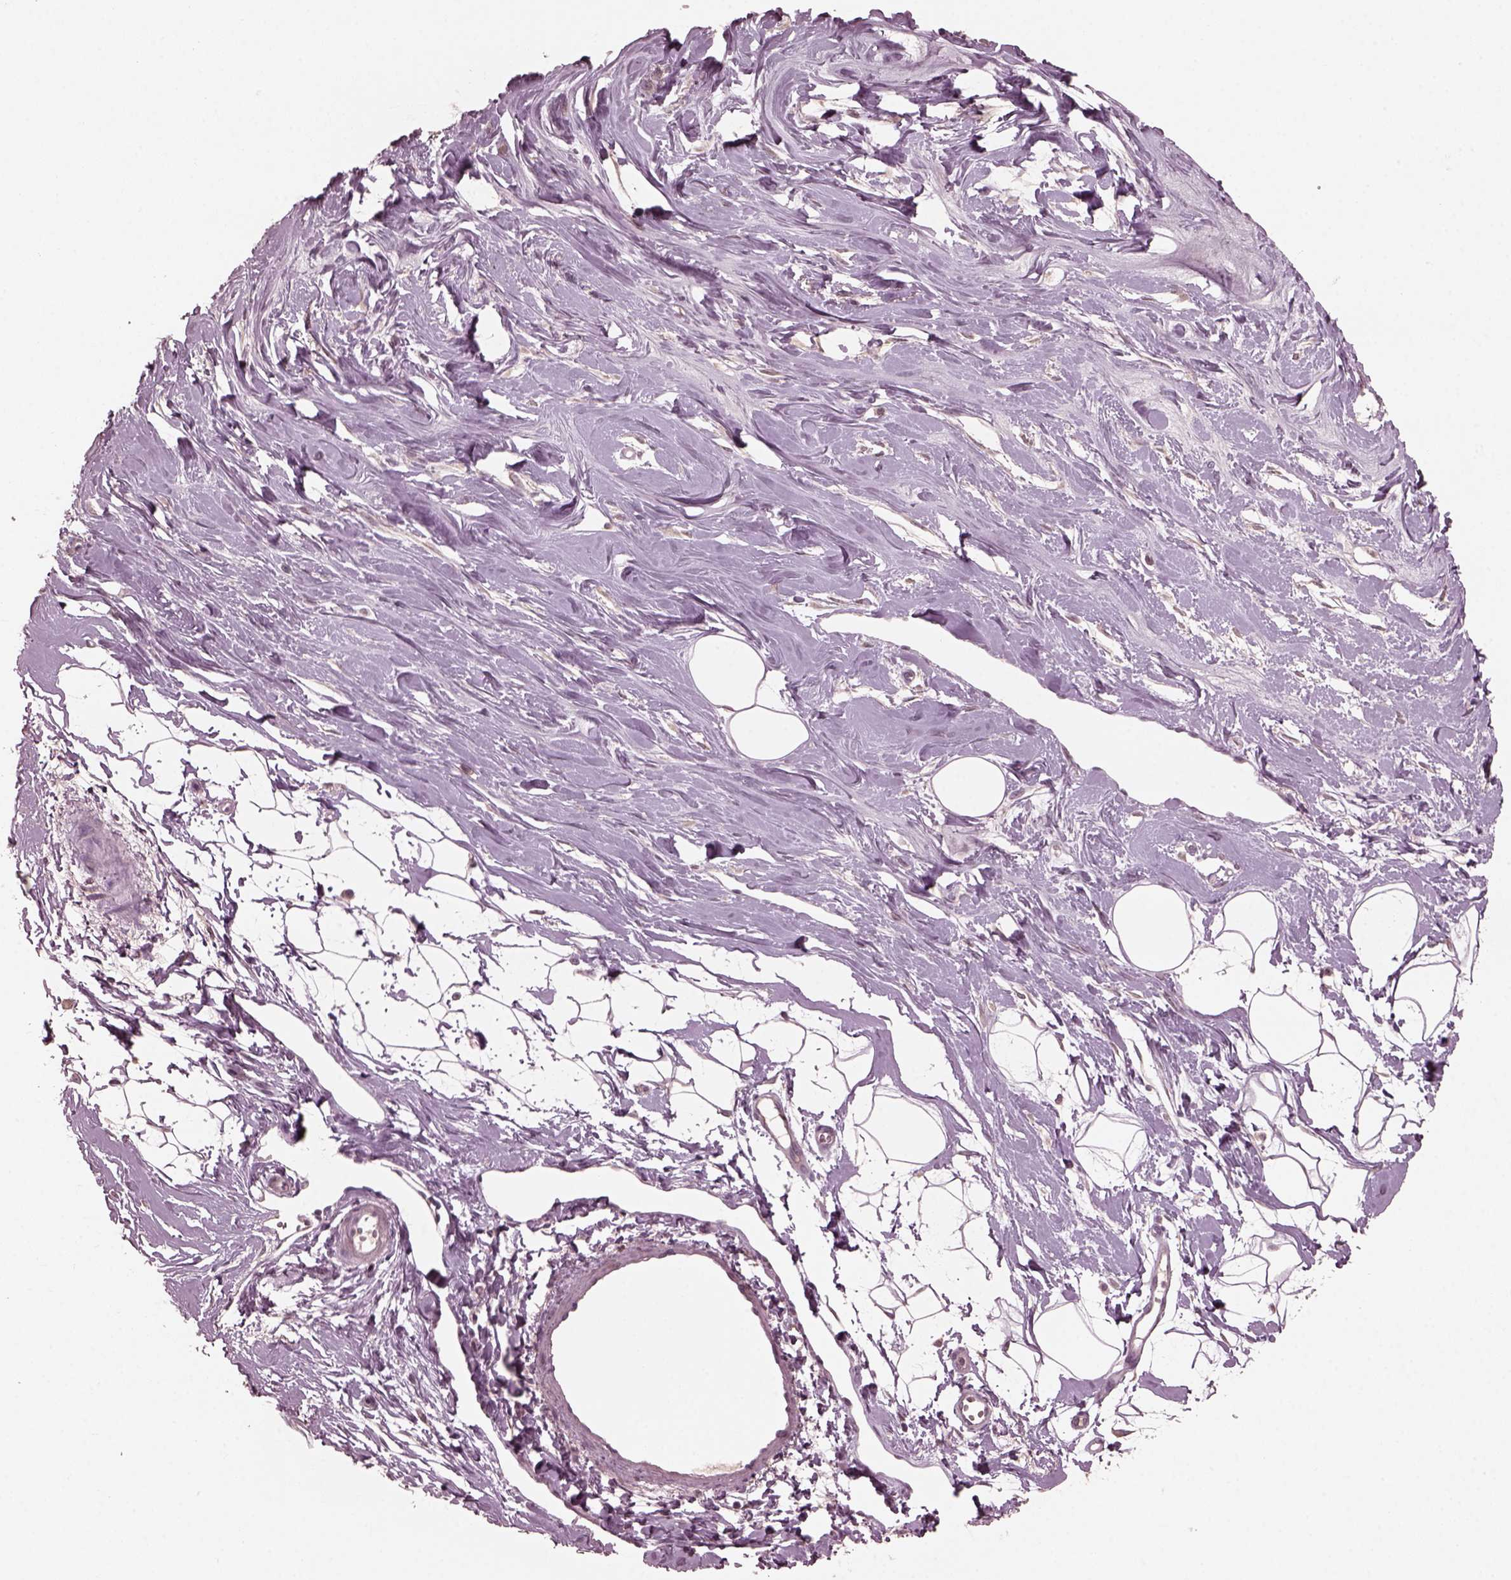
{"staining": {"intensity": "negative", "quantity": "none", "location": "none"}, "tissue": "breast", "cell_type": "Adipocytes", "image_type": "normal", "snomed": [{"axis": "morphology", "description": "Normal tissue, NOS"}, {"axis": "topography", "description": "Breast"}], "caption": "Immunohistochemical staining of normal breast shows no significant positivity in adipocytes.", "gene": "KRT79", "patient": {"sex": "female", "age": 49}}